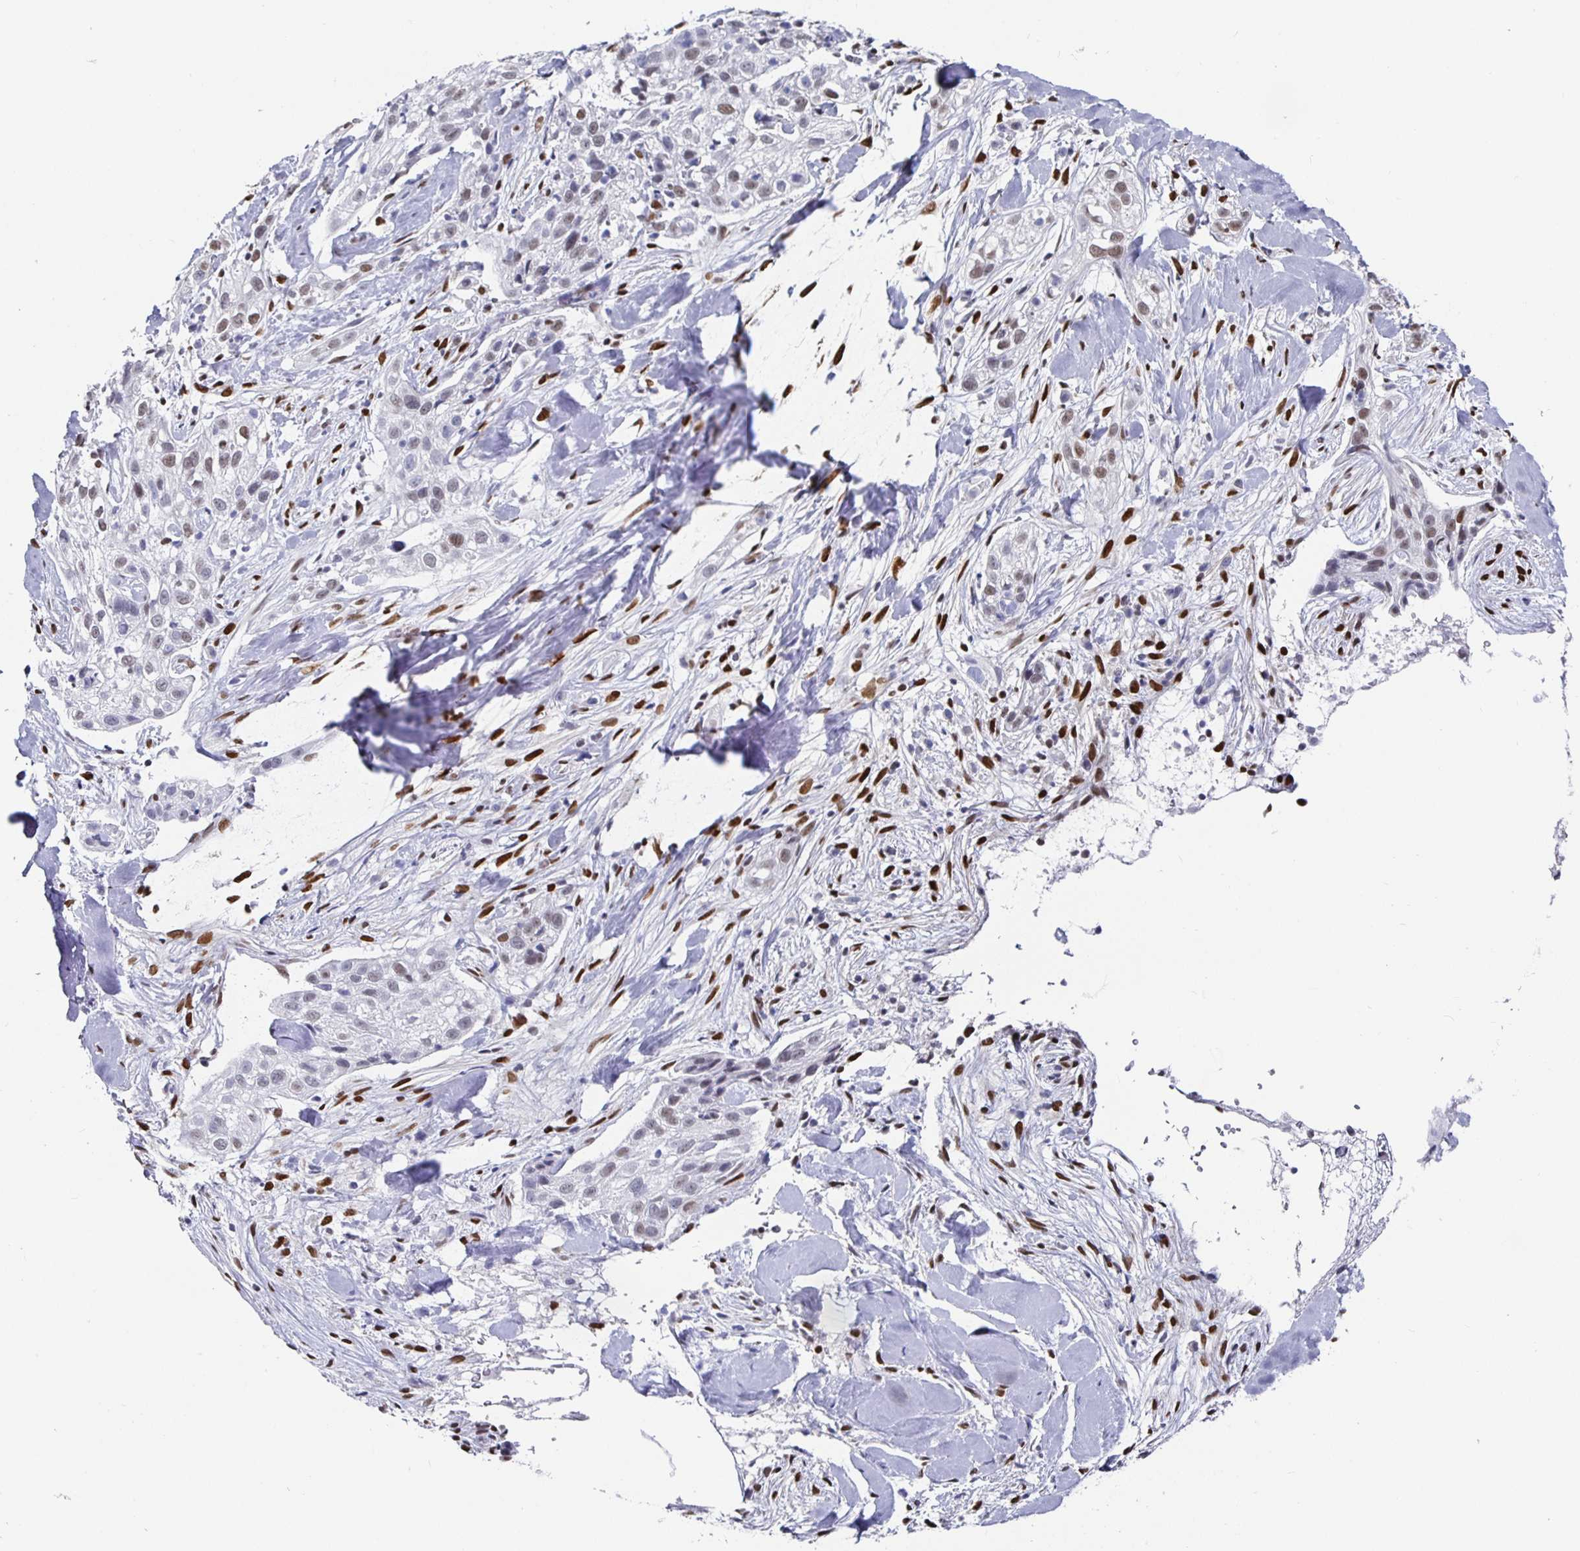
{"staining": {"intensity": "weak", "quantity": "<25%", "location": "nuclear"}, "tissue": "skin cancer", "cell_type": "Tumor cells", "image_type": "cancer", "snomed": [{"axis": "morphology", "description": "Squamous cell carcinoma, NOS"}, {"axis": "topography", "description": "Skin"}], "caption": "IHC micrograph of neoplastic tissue: skin cancer (squamous cell carcinoma) stained with DAB (3,3'-diaminobenzidine) reveals no significant protein positivity in tumor cells.", "gene": "RUNX2", "patient": {"sex": "male", "age": 82}}